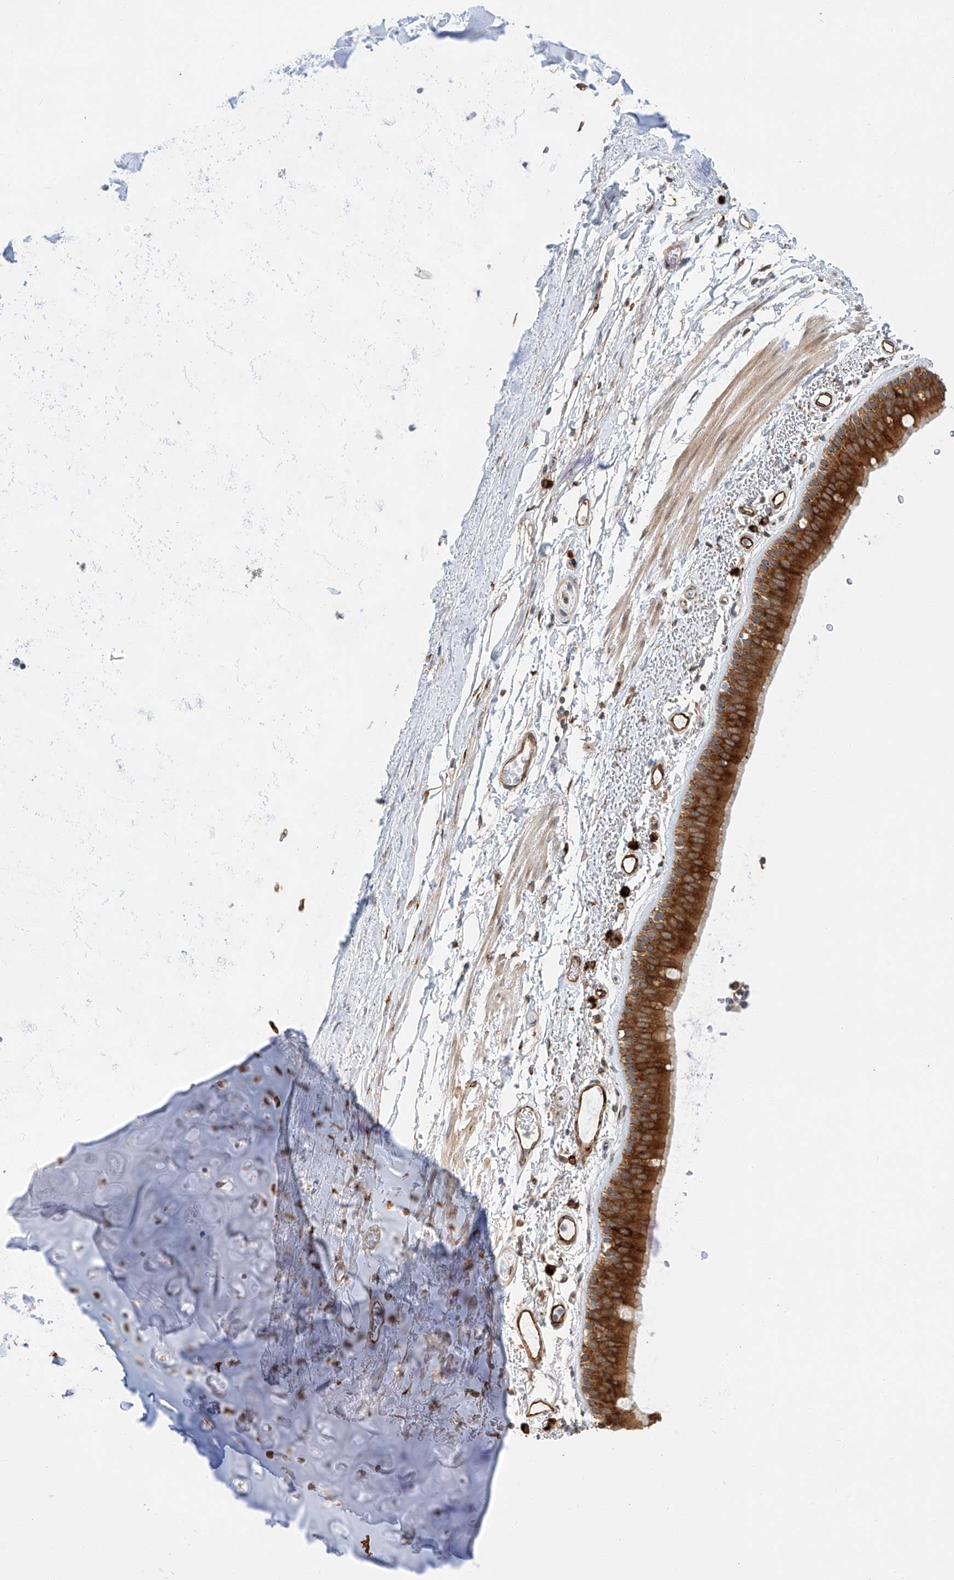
{"staining": {"intensity": "strong", "quantity": ">75%", "location": "cytoplasmic/membranous"}, "tissue": "bronchus", "cell_type": "Respiratory epithelial cells", "image_type": "normal", "snomed": [{"axis": "morphology", "description": "Normal tissue, NOS"}, {"axis": "topography", "description": "Lymph node"}, {"axis": "topography", "description": "Bronchus"}], "caption": "Immunohistochemical staining of unremarkable human bronchus exhibits strong cytoplasmic/membranous protein expression in about >75% of respiratory epithelial cells. (DAB = brown stain, brightfield microscopy at high magnification).", "gene": "CARMIL1", "patient": {"sex": "female", "age": 70}}